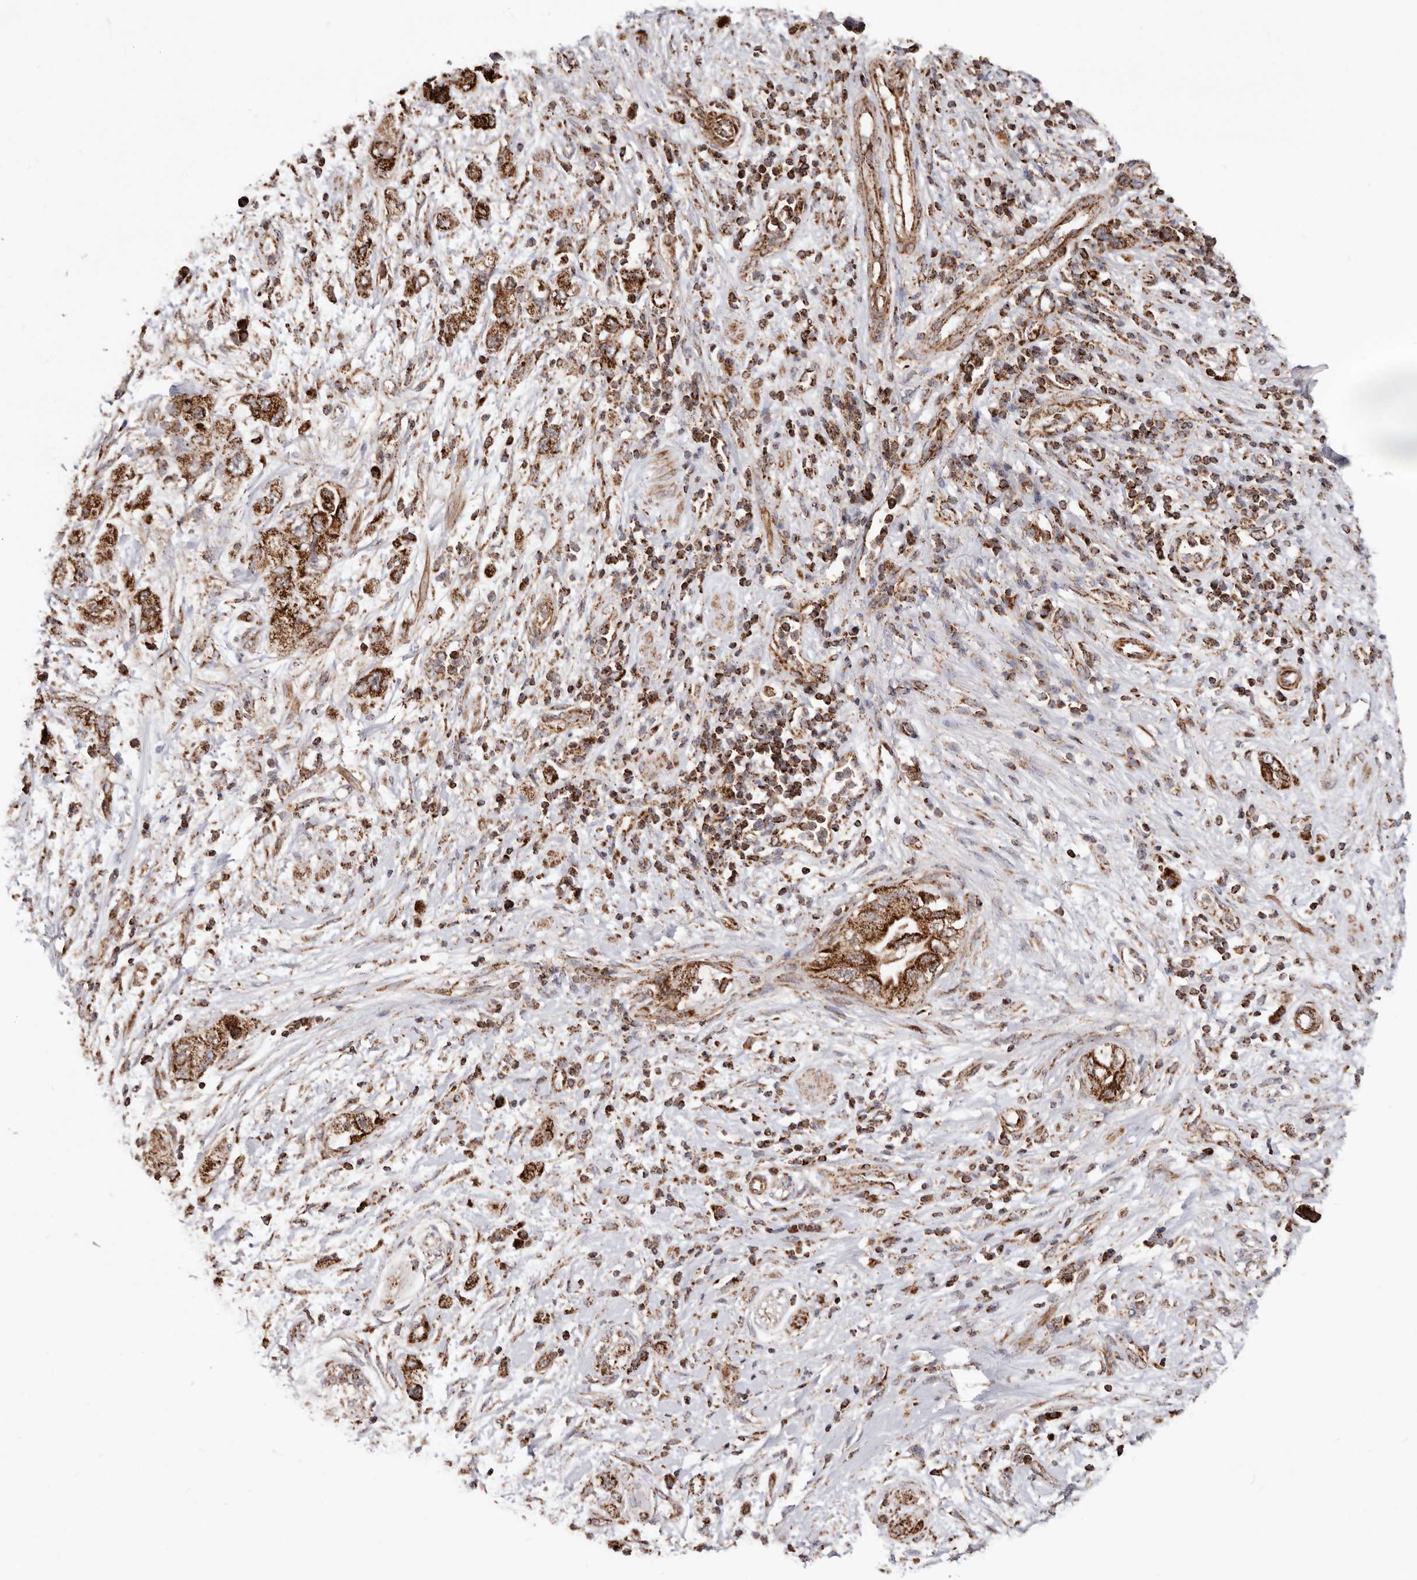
{"staining": {"intensity": "strong", "quantity": ">75%", "location": "cytoplasmic/membranous"}, "tissue": "pancreatic cancer", "cell_type": "Tumor cells", "image_type": "cancer", "snomed": [{"axis": "morphology", "description": "Adenocarcinoma, NOS"}, {"axis": "topography", "description": "Pancreas"}], "caption": "Pancreatic adenocarcinoma was stained to show a protein in brown. There is high levels of strong cytoplasmic/membranous staining in approximately >75% of tumor cells.", "gene": "PRKACB", "patient": {"sex": "female", "age": 73}}